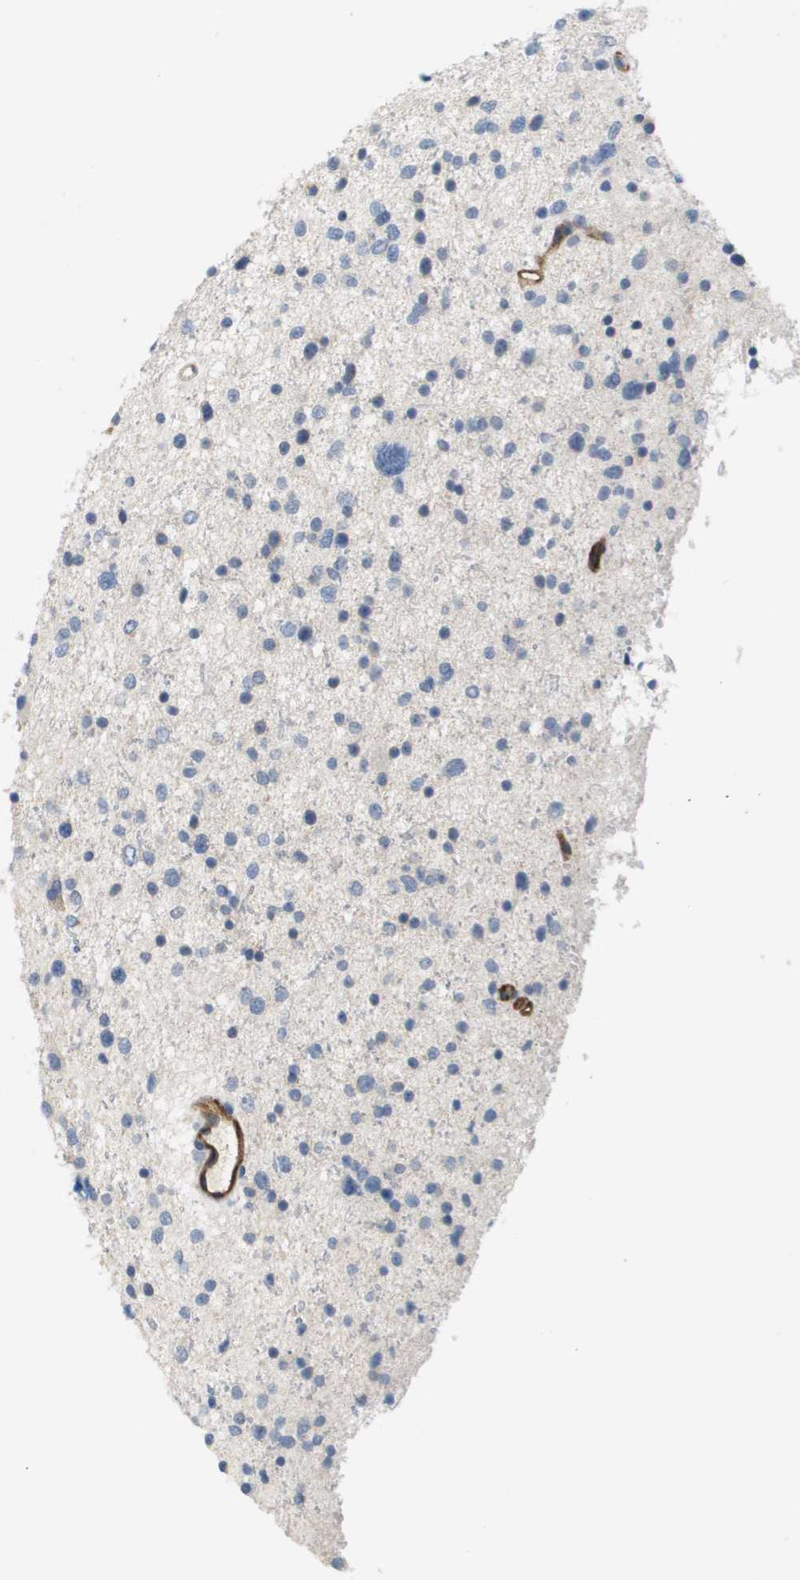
{"staining": {"intensity": "negative", "quantity": "none", "location": "none"}, "tissue": "glioma", "cell_type": "Tumor cells", "image_type": "cancer", "snomed": [{"axis": "morphology", "description": "Glioma, malignant, Low grade"}, {"axis": "topography", "description": "Brain"}], "caption": "Micrograph shows no significant protein positivity in tumor cells of glioma.", "gene": "ANGPT2", "patient": {"sex": "female", "age": 37}}